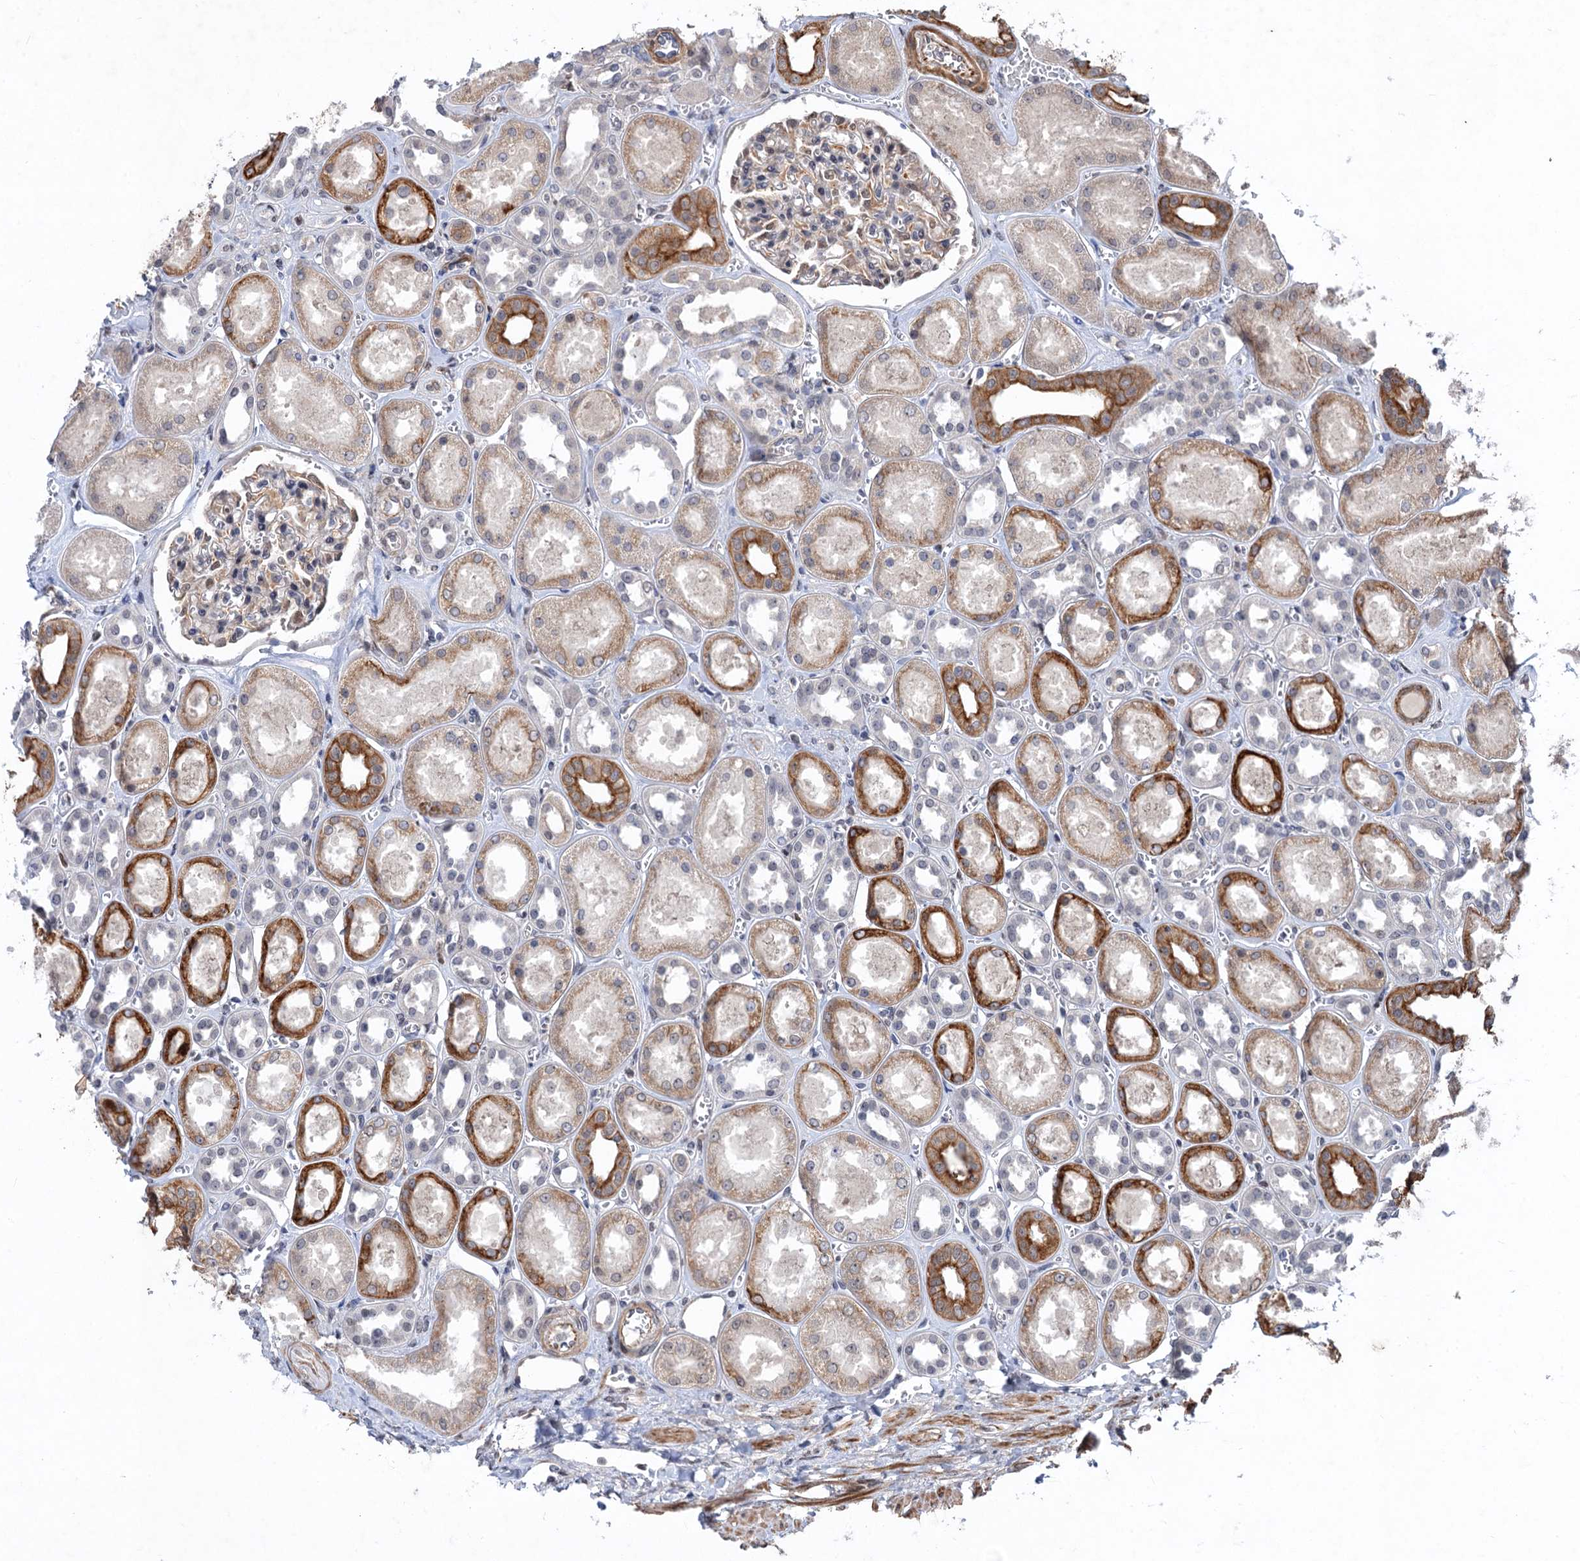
{"staining": {"intensity": "weak", "quantity": "<25%", "location": "cytoplasmic/membranous"}, "tissue": "kidney", "cell_type": "Cells in glomeruli", "image_type": "normal", "snomed": [{"axis": "morphology", "description": "Normal tissue, NOS"}, {"axis": "morphology", "description": "Adenocarcinoma, NOS"}, {"axis": "topography", "description": "Kidney"}], "caption": "High power microscopy image of an immunohistochemistry (IHC) histopathology image of normal kidney, revealing no significant expression in cells in glomeruli.", "gene": "TTC31", "patient": {"sex": "female", "age": 68}}